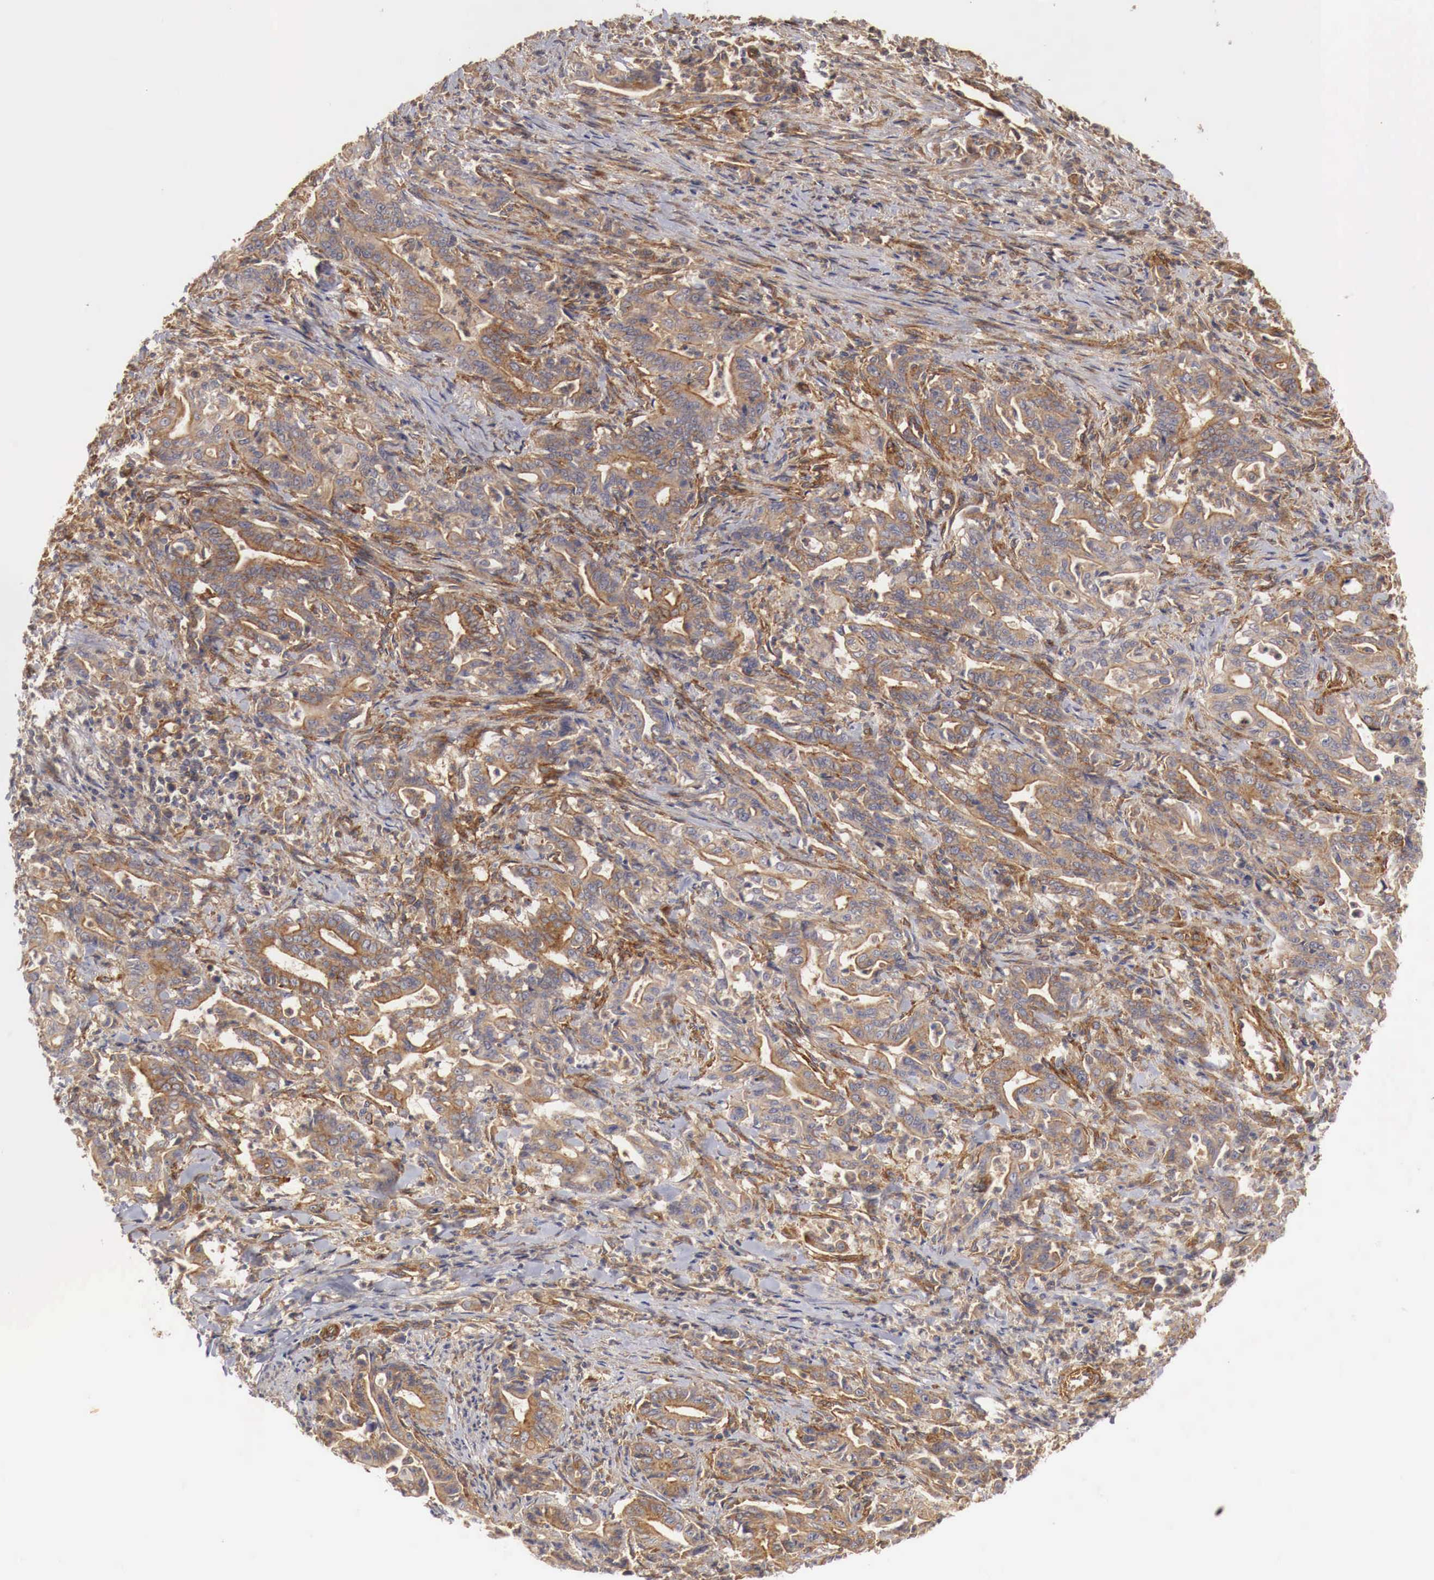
{"staining": {"intensity": "moderate", "quantity": ">75%", "location": "cytoplasmic/membranous"}, "tissue": "stomach cancer", "cell_type": "Tumor cells", "image_type": "cancer", "snomed": [{"axis": "morphology", "description": "Adenocarcinoma, NOS"}, {"axis": "topography", "description": "Stomach"}], "caption": "A histopathology image showing moderate cytoplasmic/membranous positivity in approximately >75% of tumor cells in stomach cancer (adenocarcinoma), as visualized by brown immunohistochemical staining.", "gene": "ARMCX4", "patient": {"sex": "female", "age": 76}}